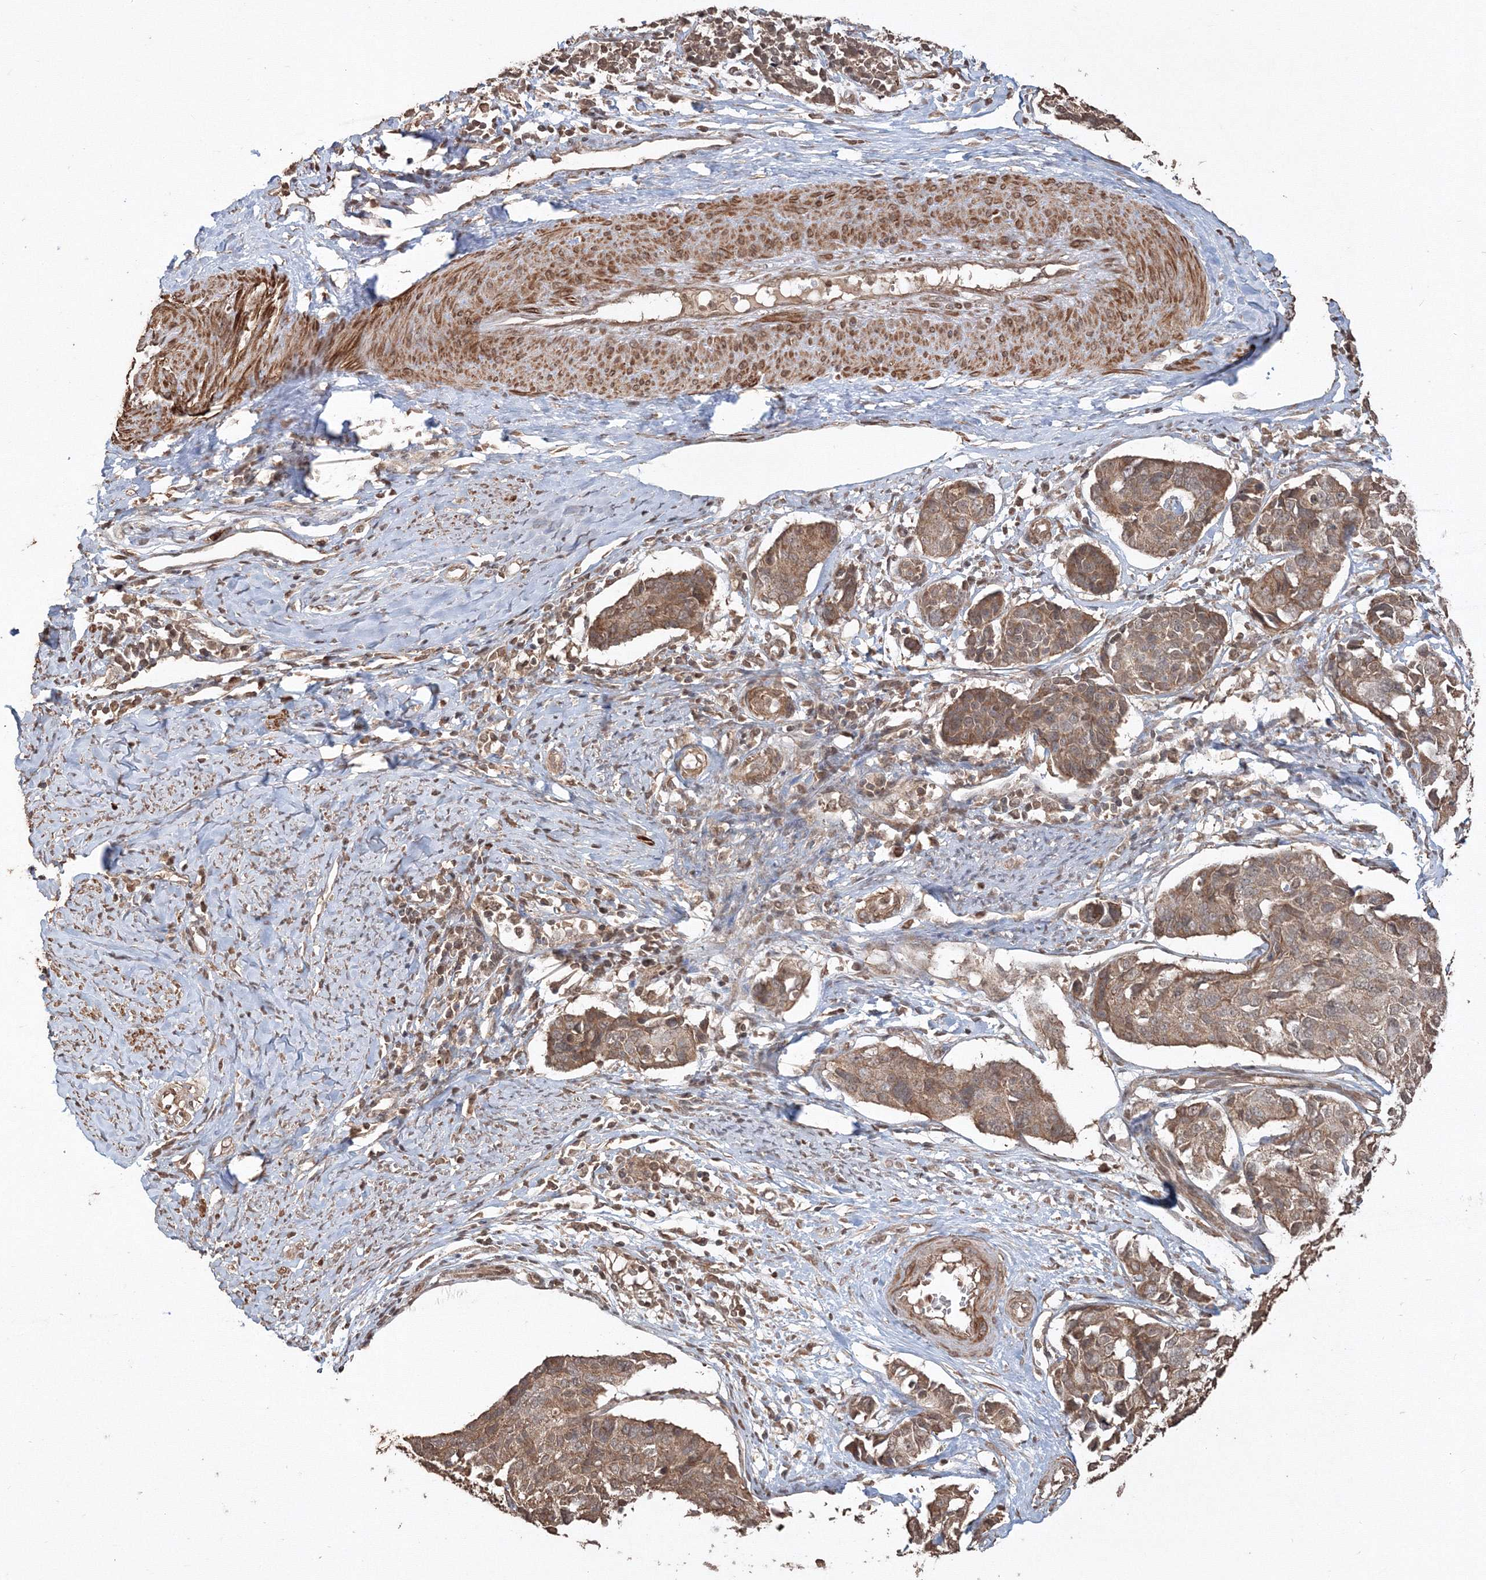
{"staining": {"intensity": "moderate", "quantity": ">75%", "location": "cytoplasmic/membranous"}, "tissue": "cervical cancer", "cell_type": "Tumor cells", "image_type": "cancer", "snomed": [{"axis": "morphology", "description": "Normal tissue, NOS"}, {"axis": "morphology", "description": "Squamous cell carcinoma, NOS"}, {"axis": "topography", "description": "Cervix"}], "caption": "An IHC image of neoplastic tissue is shown. Protein staining in brown highlights moderate cytoplasmic/membranous positivity in cervical cancer (squamous cell carcinoma) within tumor cells.", "gene": "CCDC122", "patient": {"sex": "female", "age": 35}}